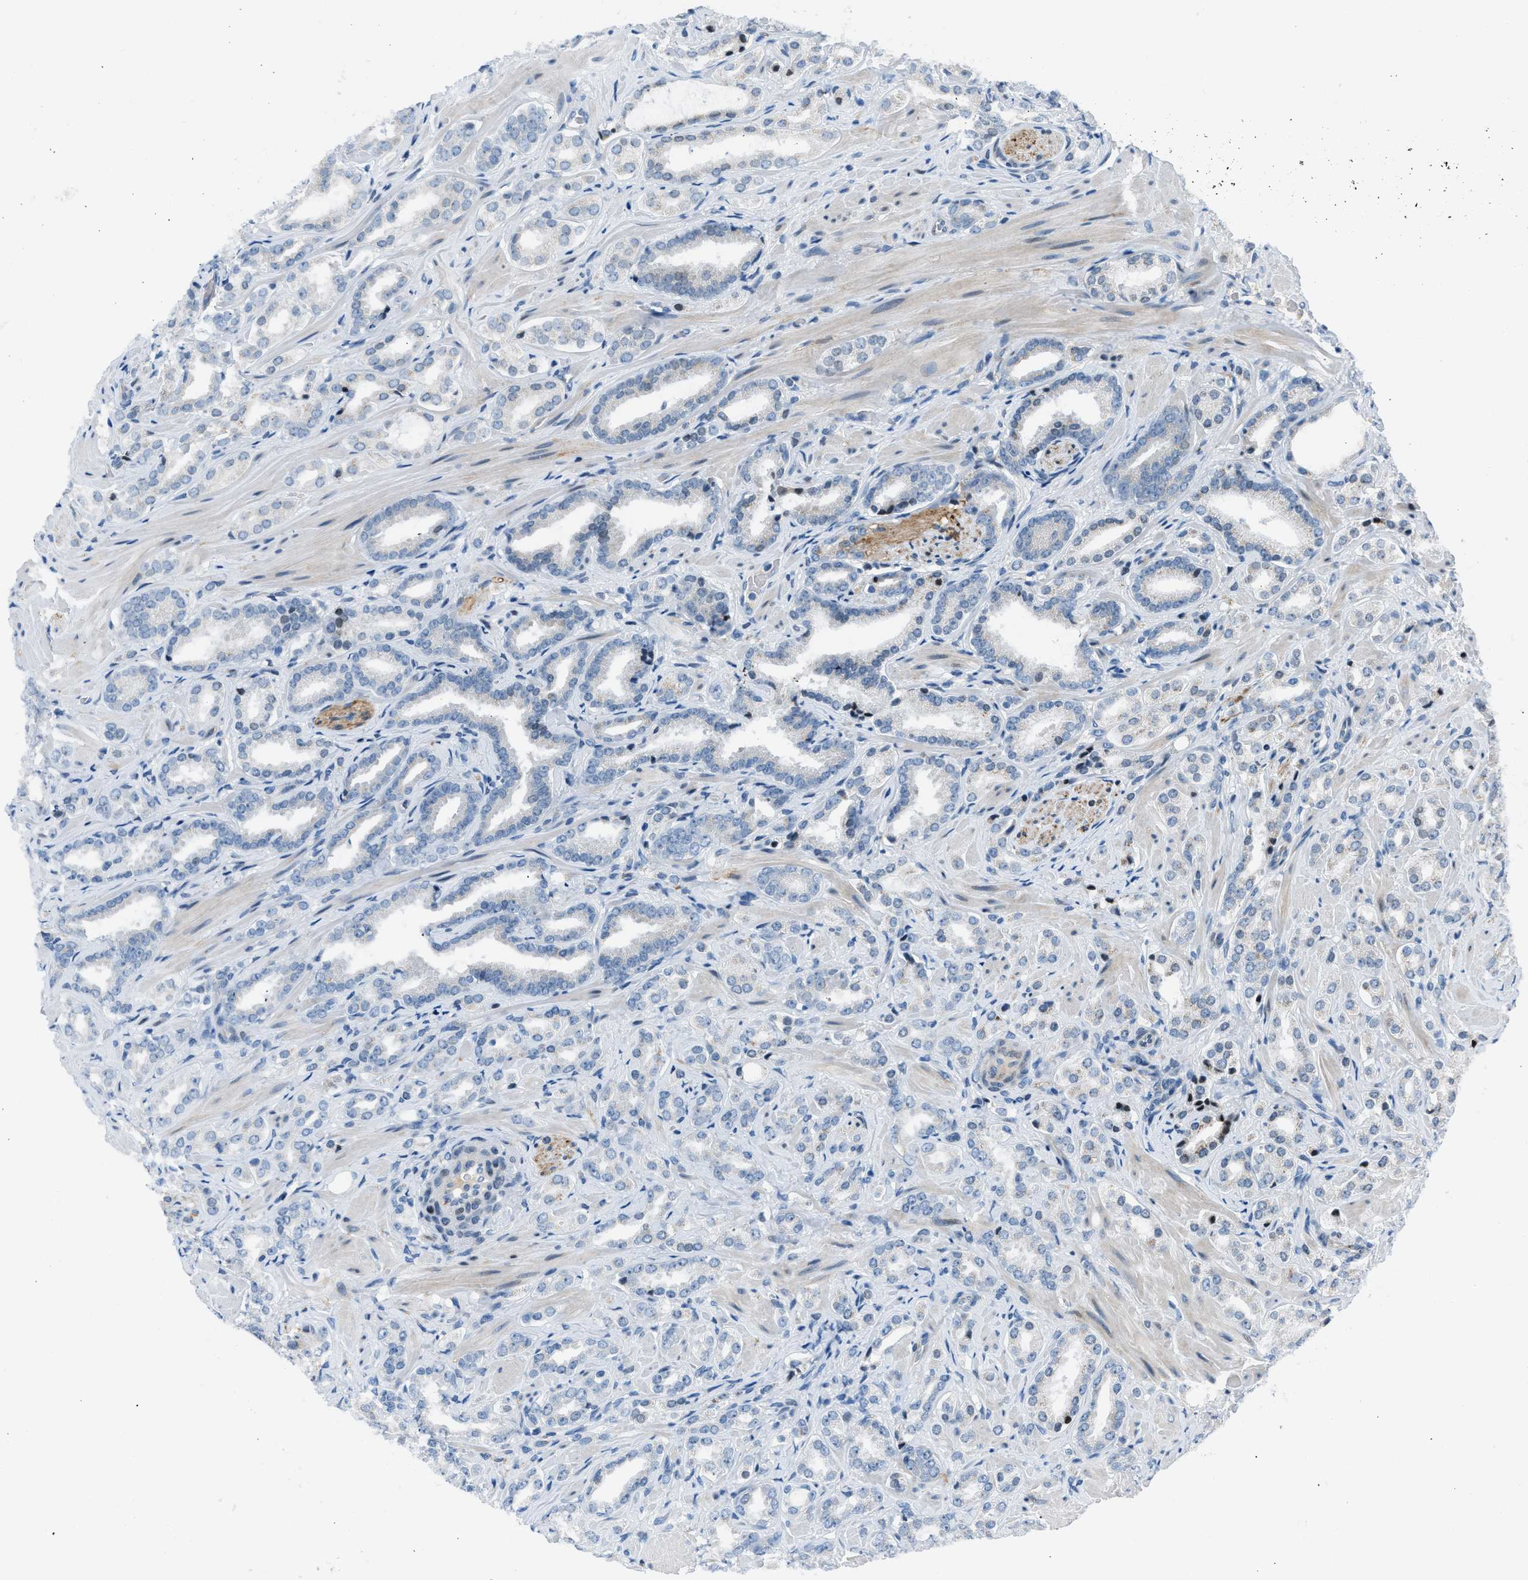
{"staining": {"intensity": "negative", "quantity": "none", "location": "none"}, "tissue": "prostate cancer", "cell_type": "Tumor cells", "image_type": "cancer", "snomed": [{"axis": "morphology", "description": "Adenocarcinoma, High grade"}, {"axis": "topography", "description": "Prostate"}], "caption": "Tumor cells are negative for protein expression in human prostate cancer.", "gene": "RNF41", "patient": {"sex": "male", "age": 64}}